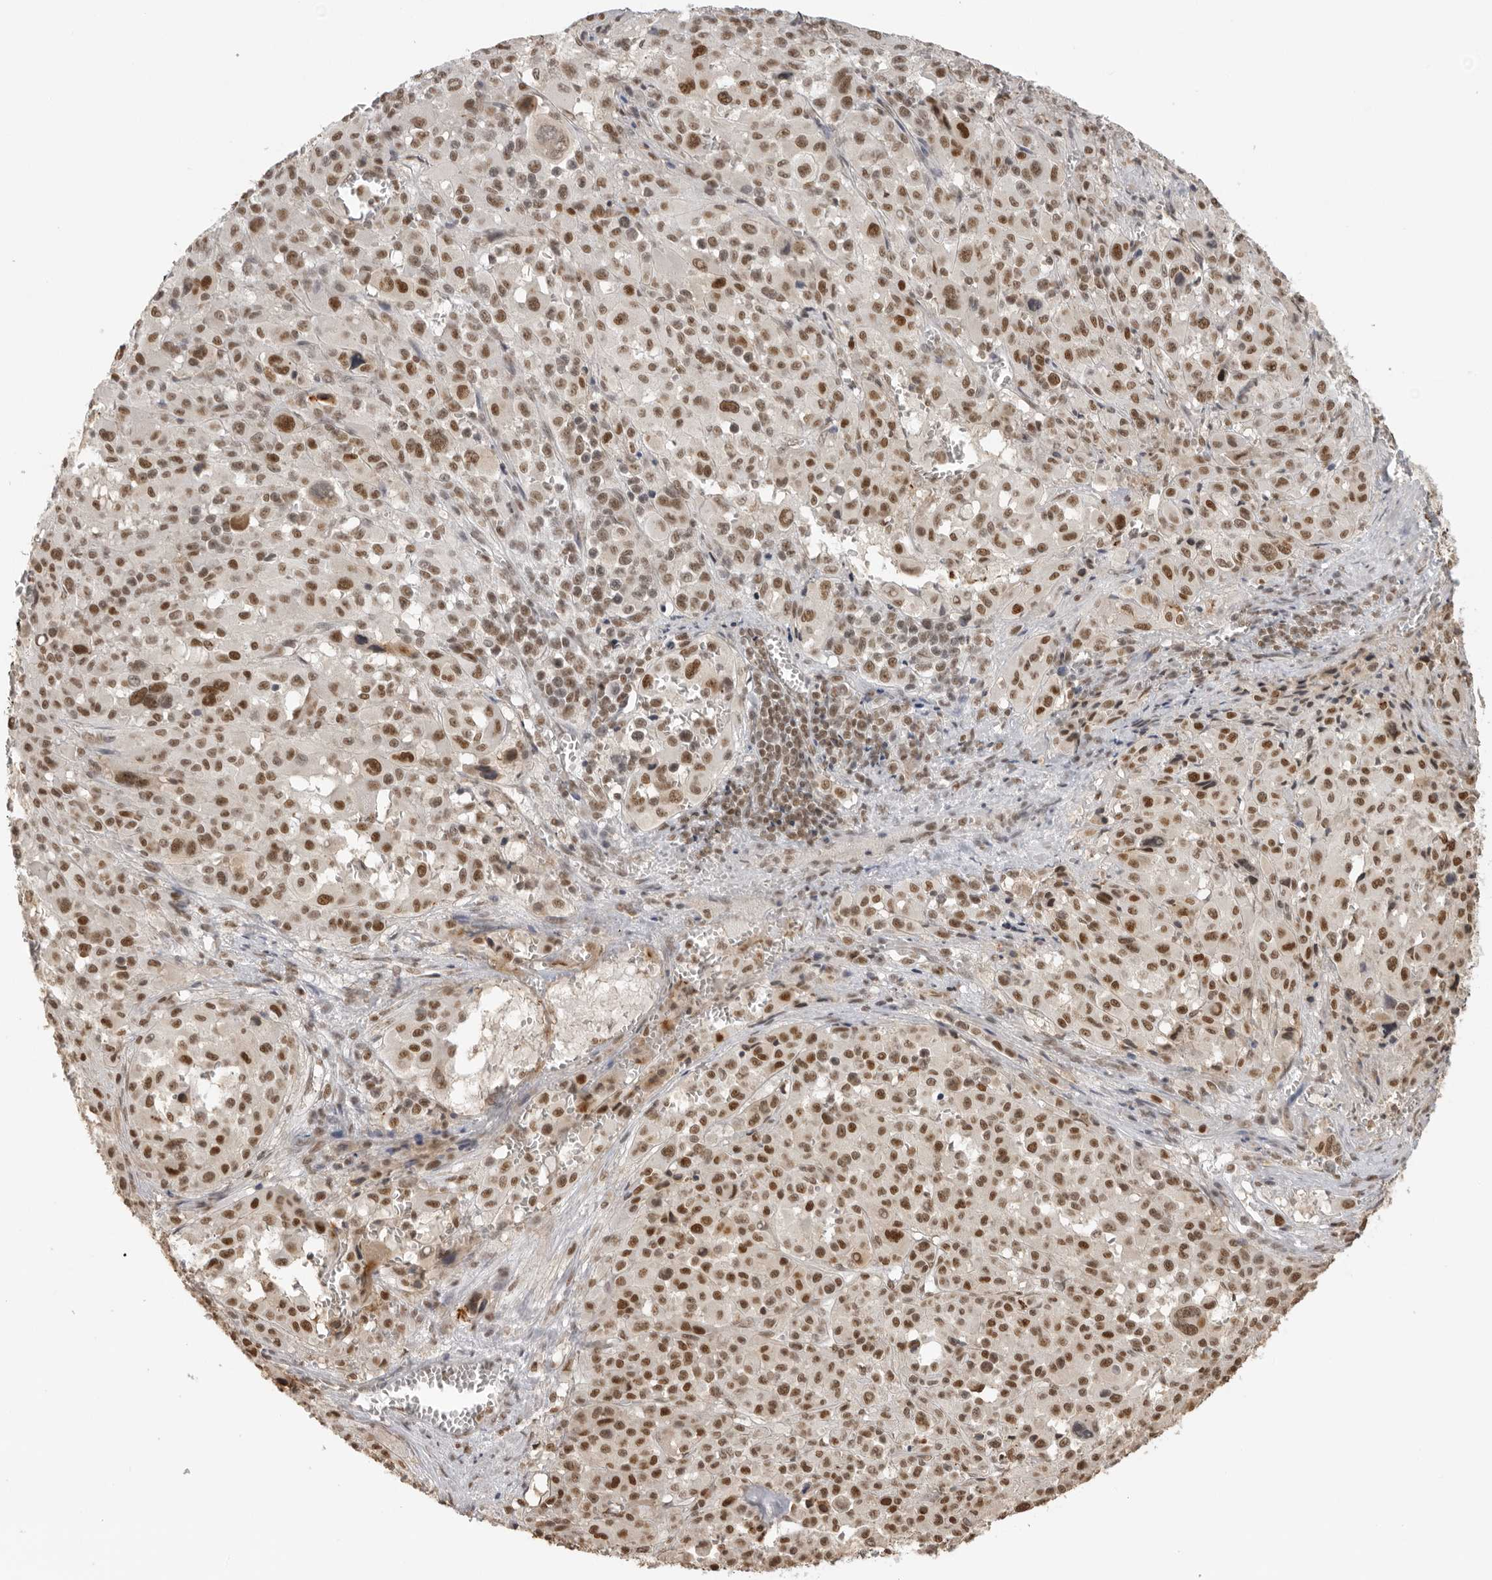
{"staining": {"intensity": "strong", "quantity": "25%-75%", "location": "nuclear"}, "tissue": "melanoma", "cell_type": "Tumor cells", "image_type": "cancer", "snomed": [{"axis": "morphology", "description": "Malignant melanoma, Metastatic site"}, {"axis": "topography", "description": "Skin"}], "caption": "Immunohistochemistry (IHC) image of neoplastic tissue: human malignant melanoma (metastatic site) stained using immunohistochemistry reveals high levels of strong protein expression localized specifically in the nuclear of tumor cells, appearing as a nuclear brown color.", "gene": "RPA2", "patient": {"sex": "female", "age": 74}}